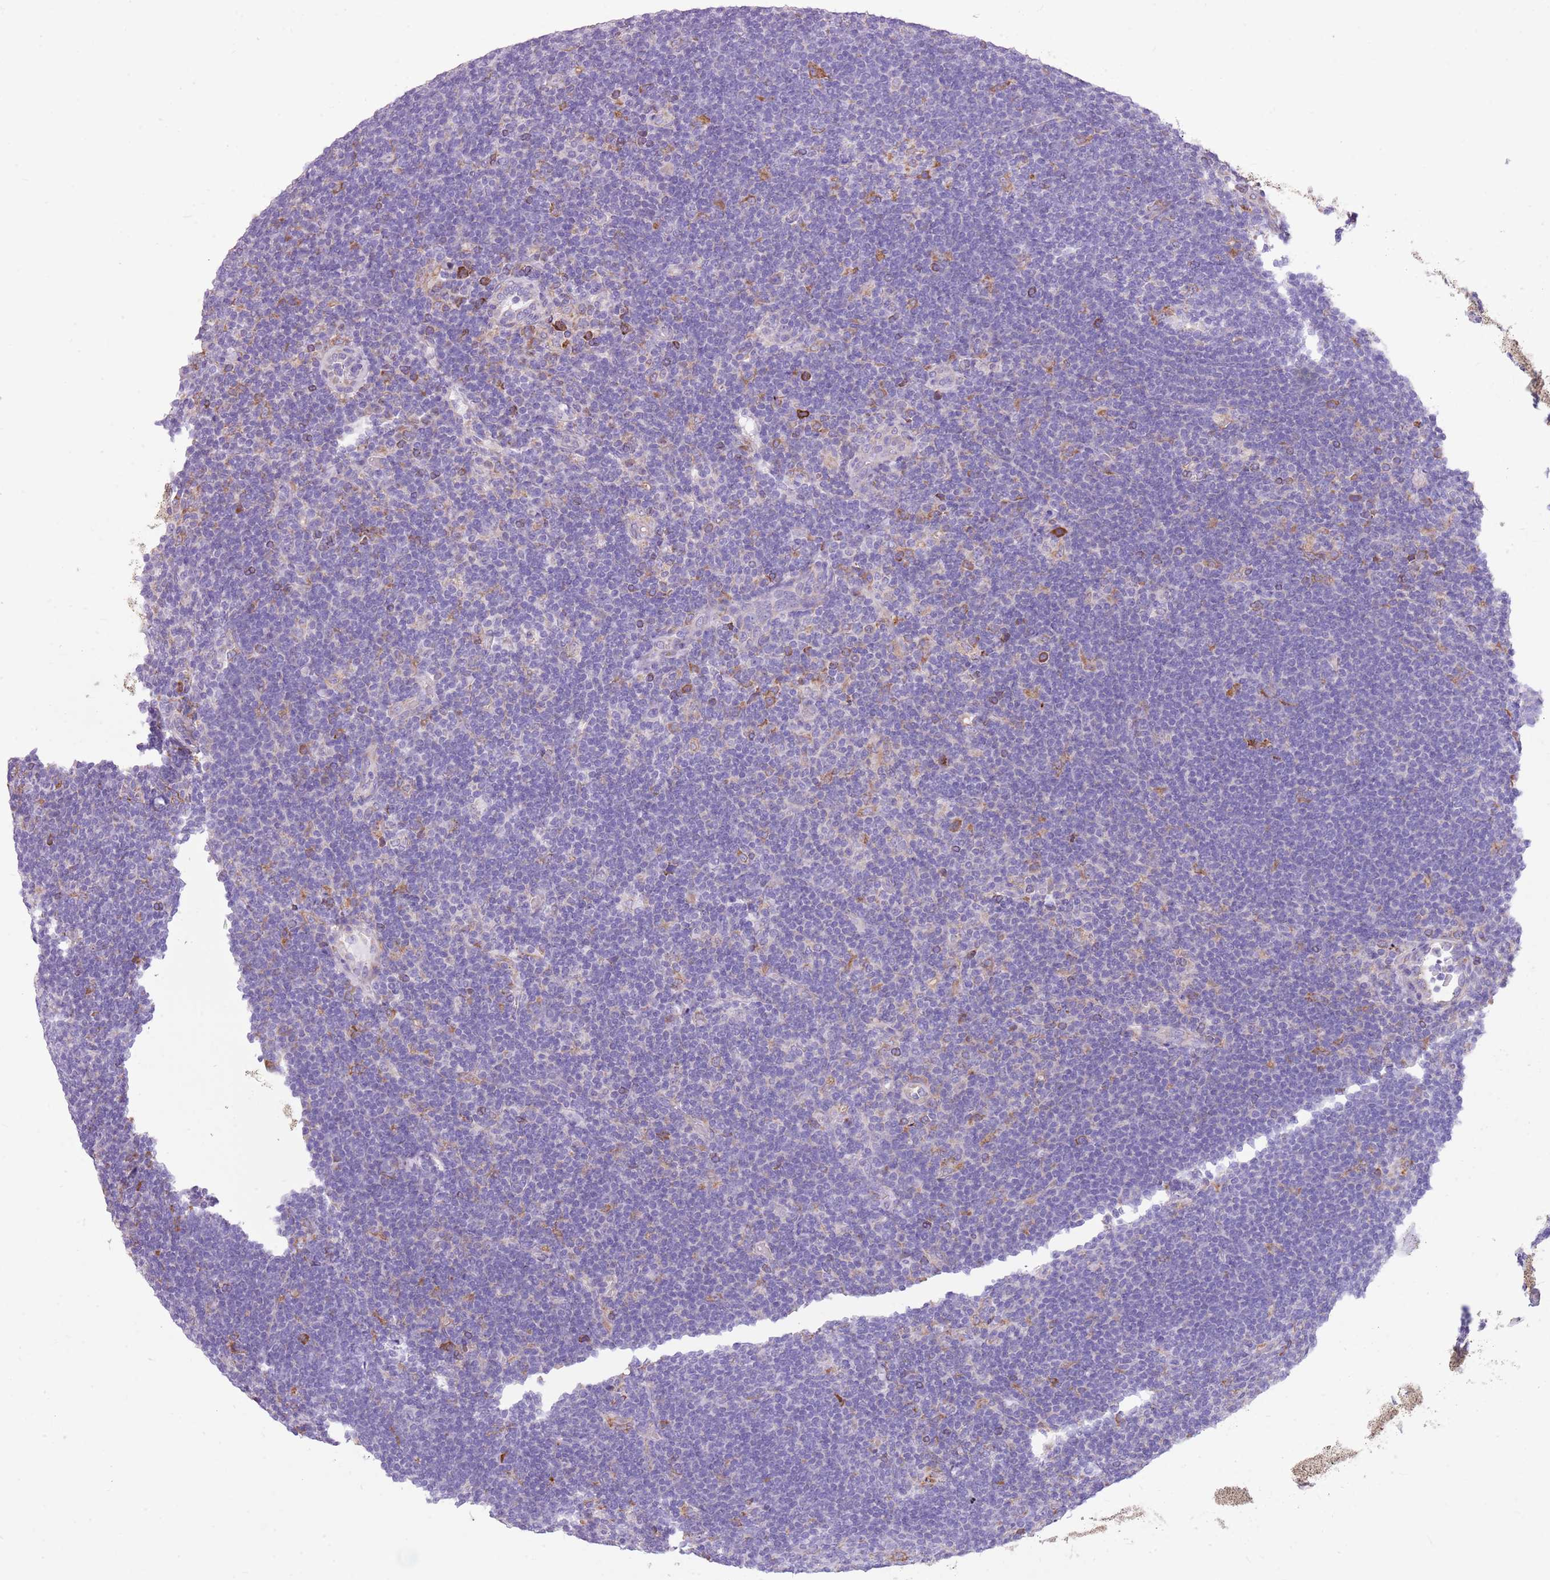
{"staining": {"intensity": "negative", "quantity": "none", "location": "none"}, "tissue": "lymphoma", "cell_type": "Tumor cells", "image_type": "cancer", "snomed": [{"axis": "morphology", "description": "Hodgkin's disease, NOS"}, {"axis": "topography", "description": "Lymph node"}], "caption": "IHC of lymphoma exhibits no staining in tumor cells.", "gene": "KCTD19", "patient": {"sex": "female", "age": 57}}